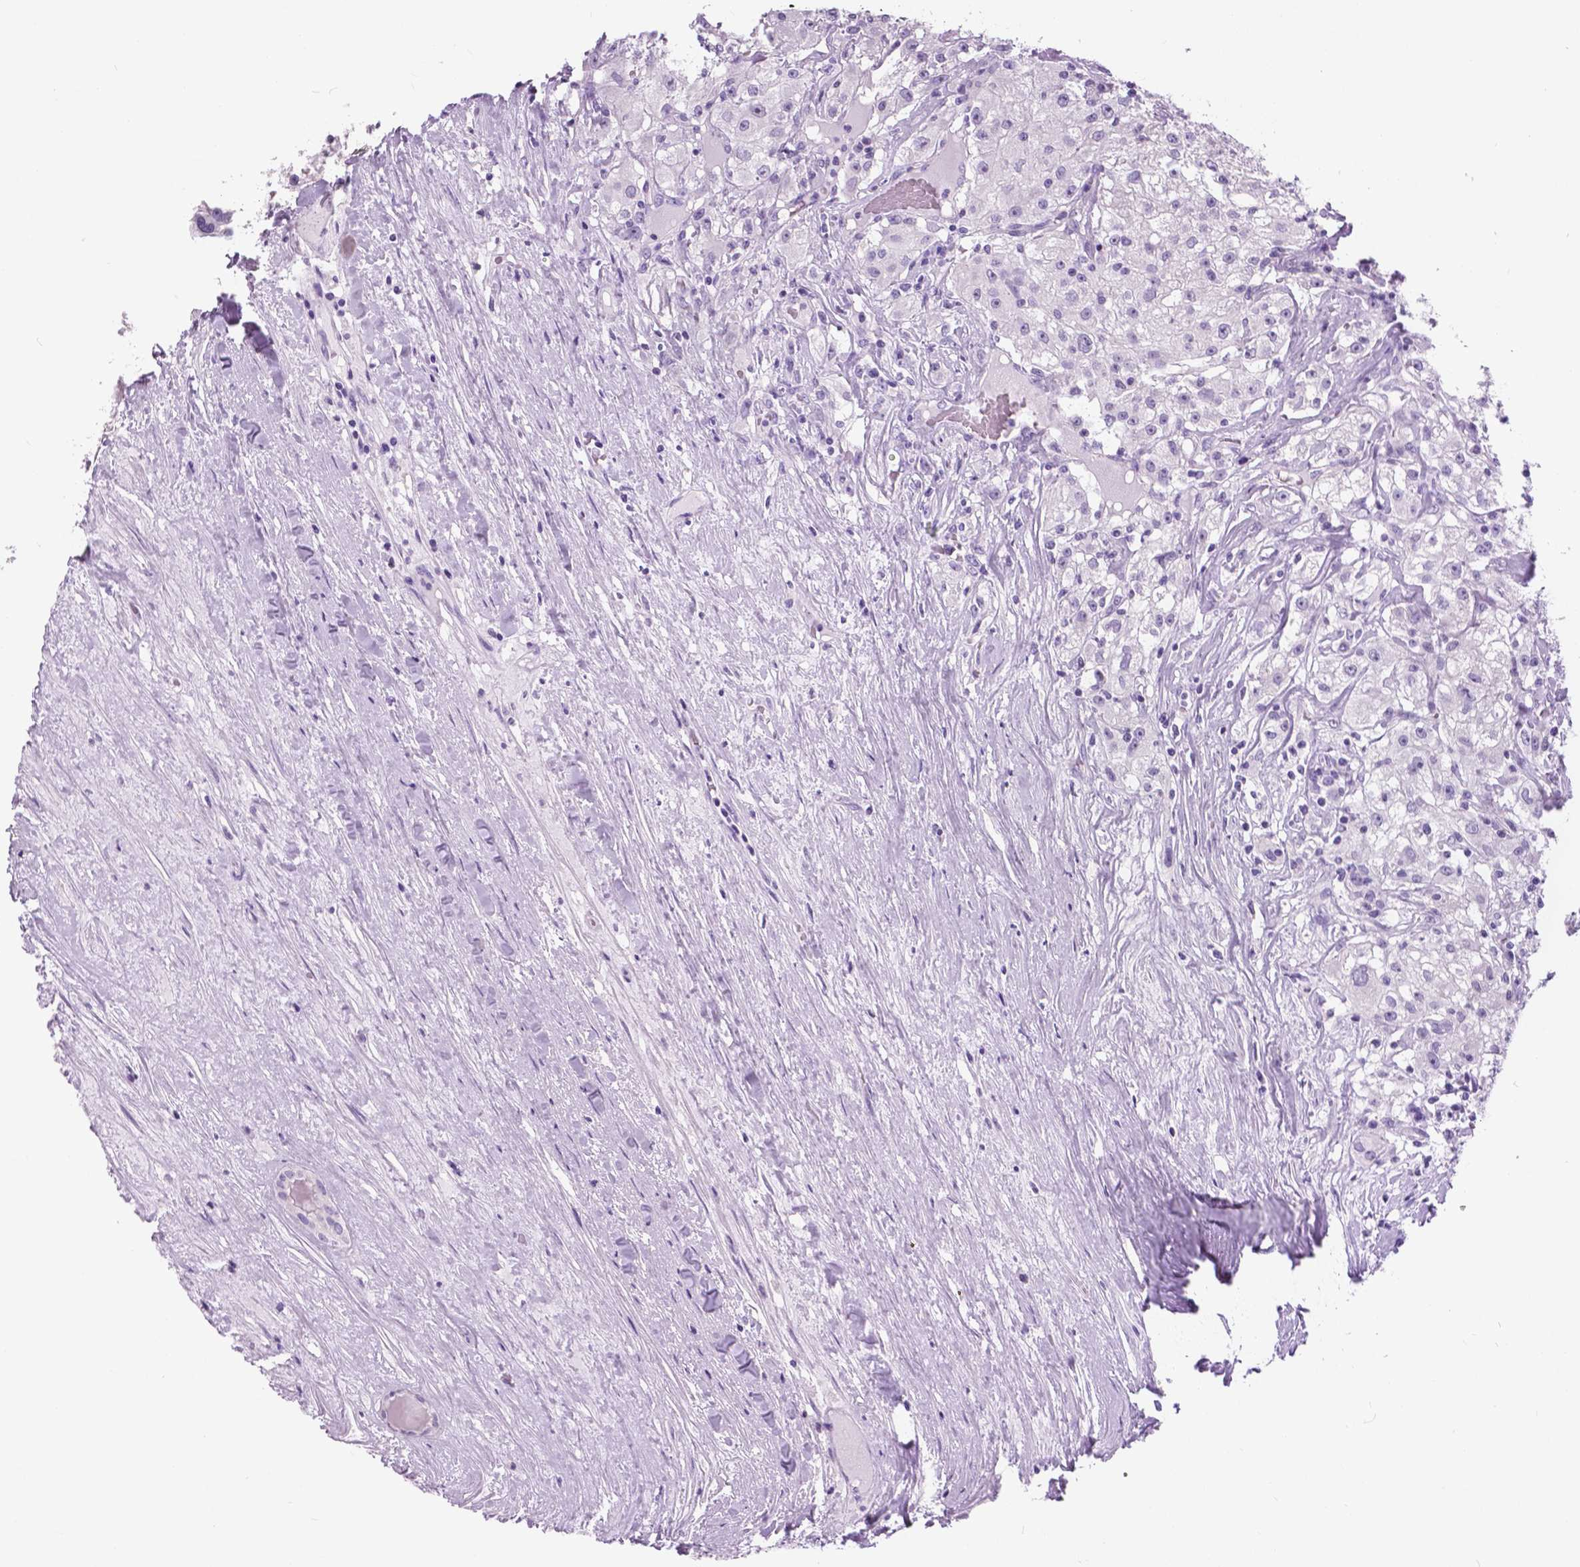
{"staining": {"intensity": "negative", "quantity": "none", "location": "none"}, "tissue": "renal cancer", "cell_type": "Tumor cells", "image_type": "cancer", "snomed": [{"axis": "morphology", "description": "Adenocarcinoma, NOS"}, {"axis": "topography", "description": "Kidney"}], "caption": "High power microscopy image of an immunohistochemistry (IHC) histopathology image of adenocarcinoma (renal), revealing no significant expression in tumor cells. Brightfield microscopy of immunohistochemistry stained with DAB (3,3'-diaminobenzidine) (brown) and hematoxylin (blue), captured at high magnification.", "gene": "TP53TG5", "patient": {"sex": "female", "age": 67}}